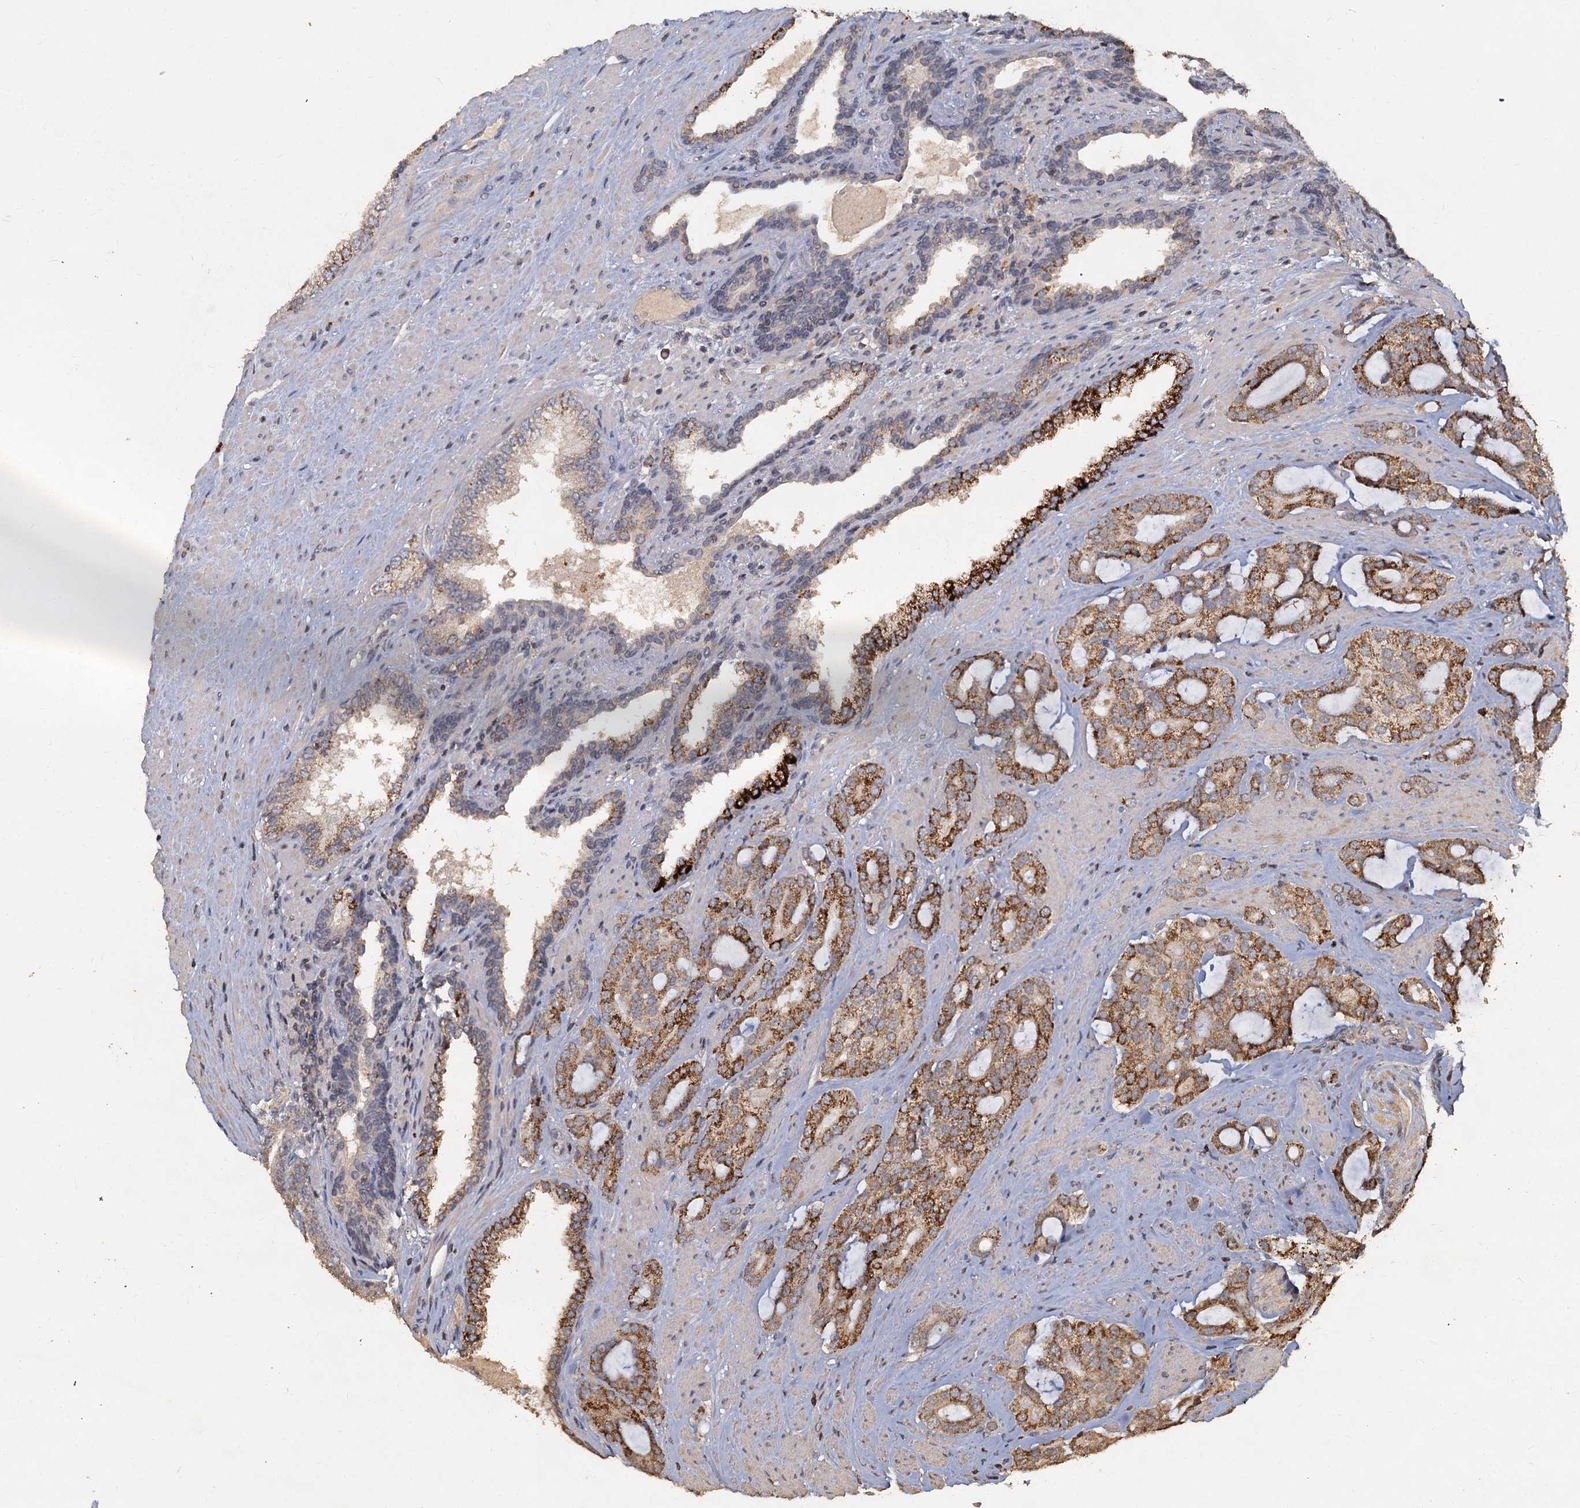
{"staining": {"intensity": "moderate", "quantity": ">75%", "location": "cytoplasmic/membranous"}, "tissue": "prostate cancer", "cell_type": "Tumor cells", "image_type": "cancer", "snomed": [{"axis": "morphology", "description": "Adenocarcinoma, High grade"}, {"axis": "topography", "description": "Prostate"}], "caption": "Human high-grade adenocarcinoma (prostate) stained with a protein marker demonstrates moderate staining in tumor cells.", "gene": "CCDC61", "patient": {"sex": "male", "age": 63}}